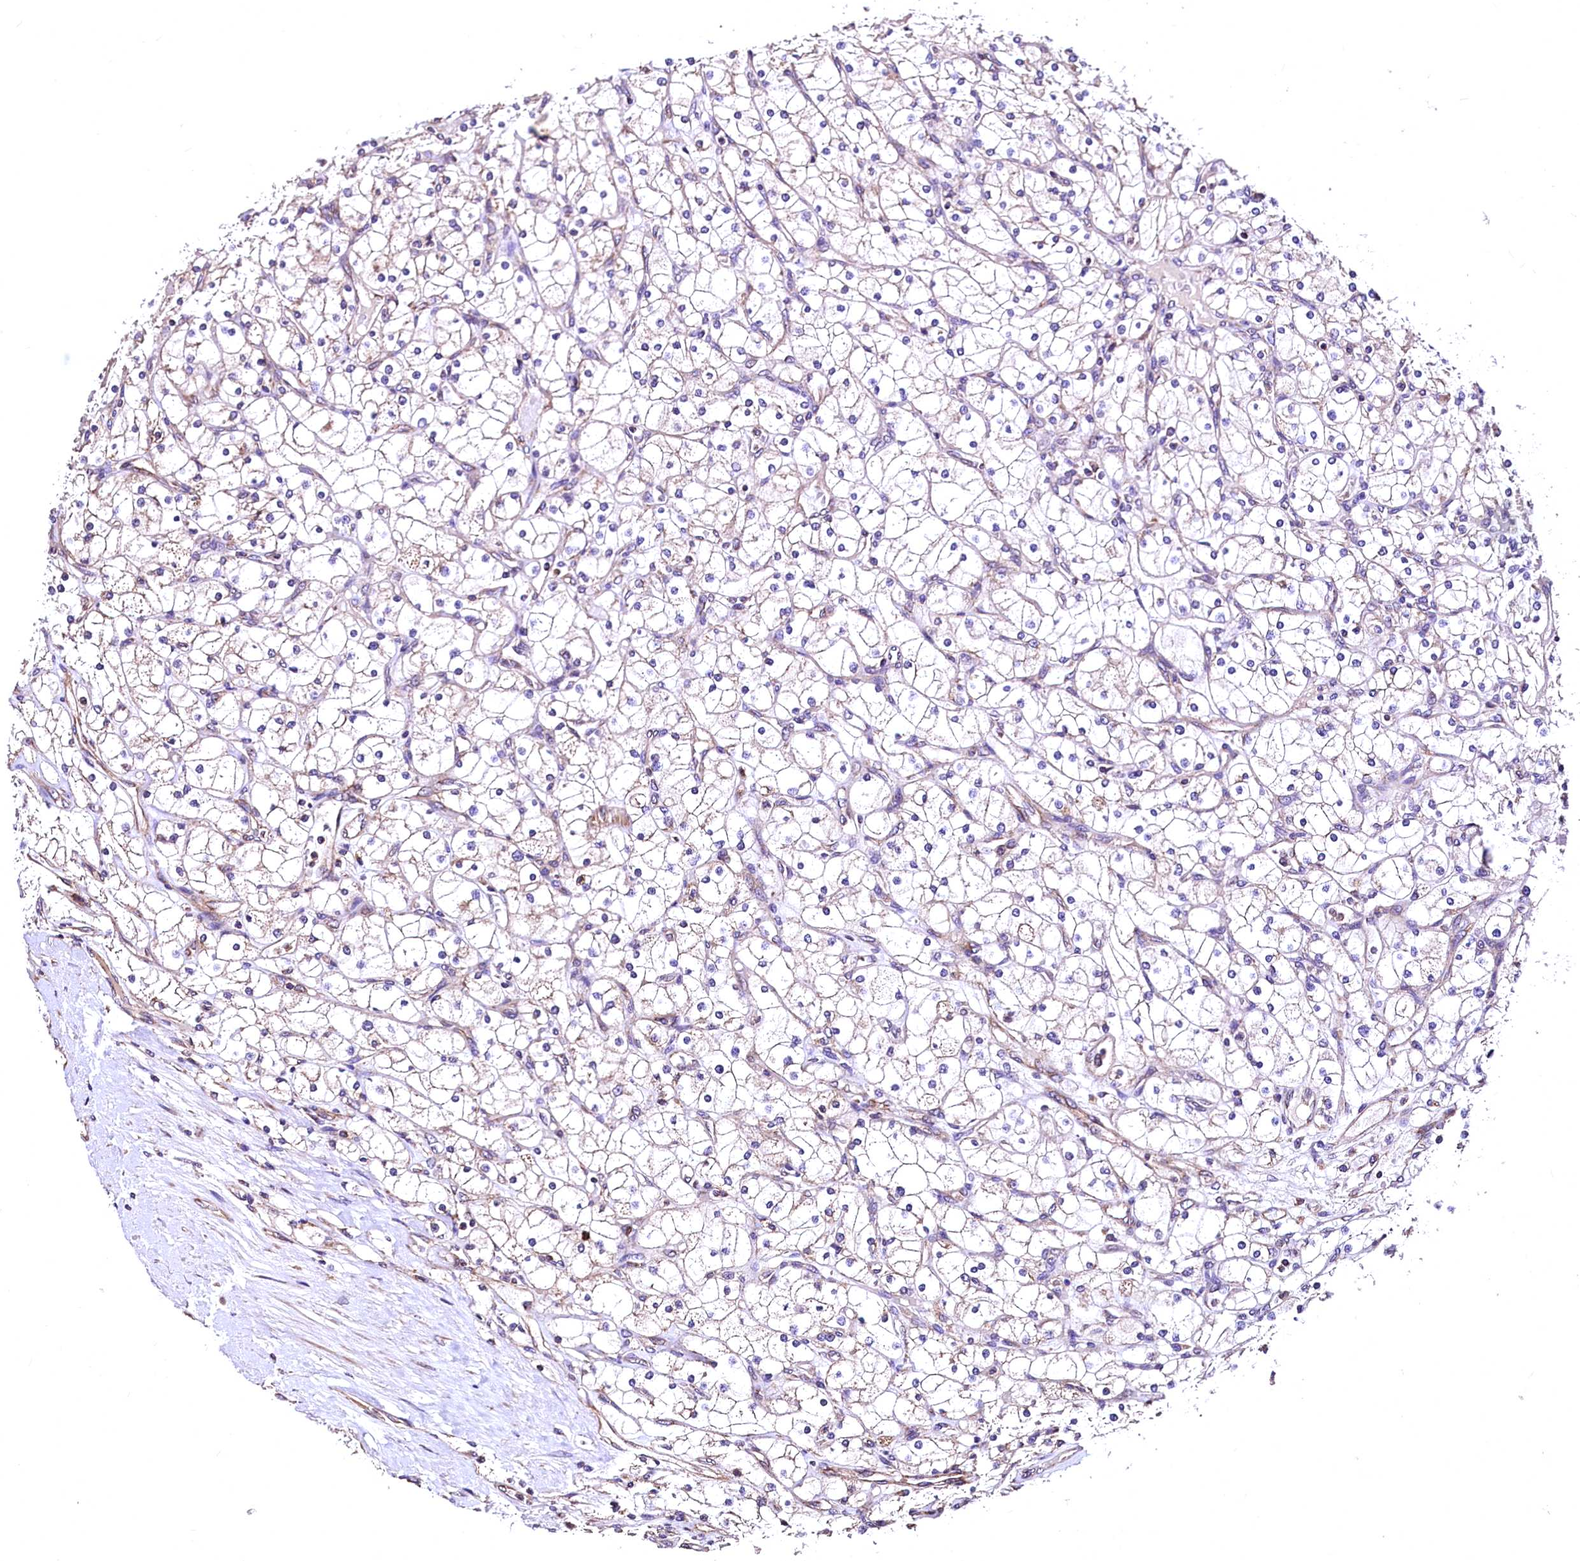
{"staining": {"intensity": "weak", "quantity": "25%-75%", "location": "cytoplasmic/membranous"}, "tissue": "renal cancer", "cell_type": "Tumor cells", "image_type": "cancer", "snomed": [{"axis": "morphology", "description": "Adenocarcinoma, NOS"}, {"axis": "topography", "description": "Kidney"}], "caption": "Approximately 25%-75% of tumor cells in adenocarcinoma (renal) demonstrate weak cytoplasmic/membranous protein expression as visualized by brown immunohistochemical staining.", "gene": "LRSAM1", "patient": {"sex": "male", "age": 80}}